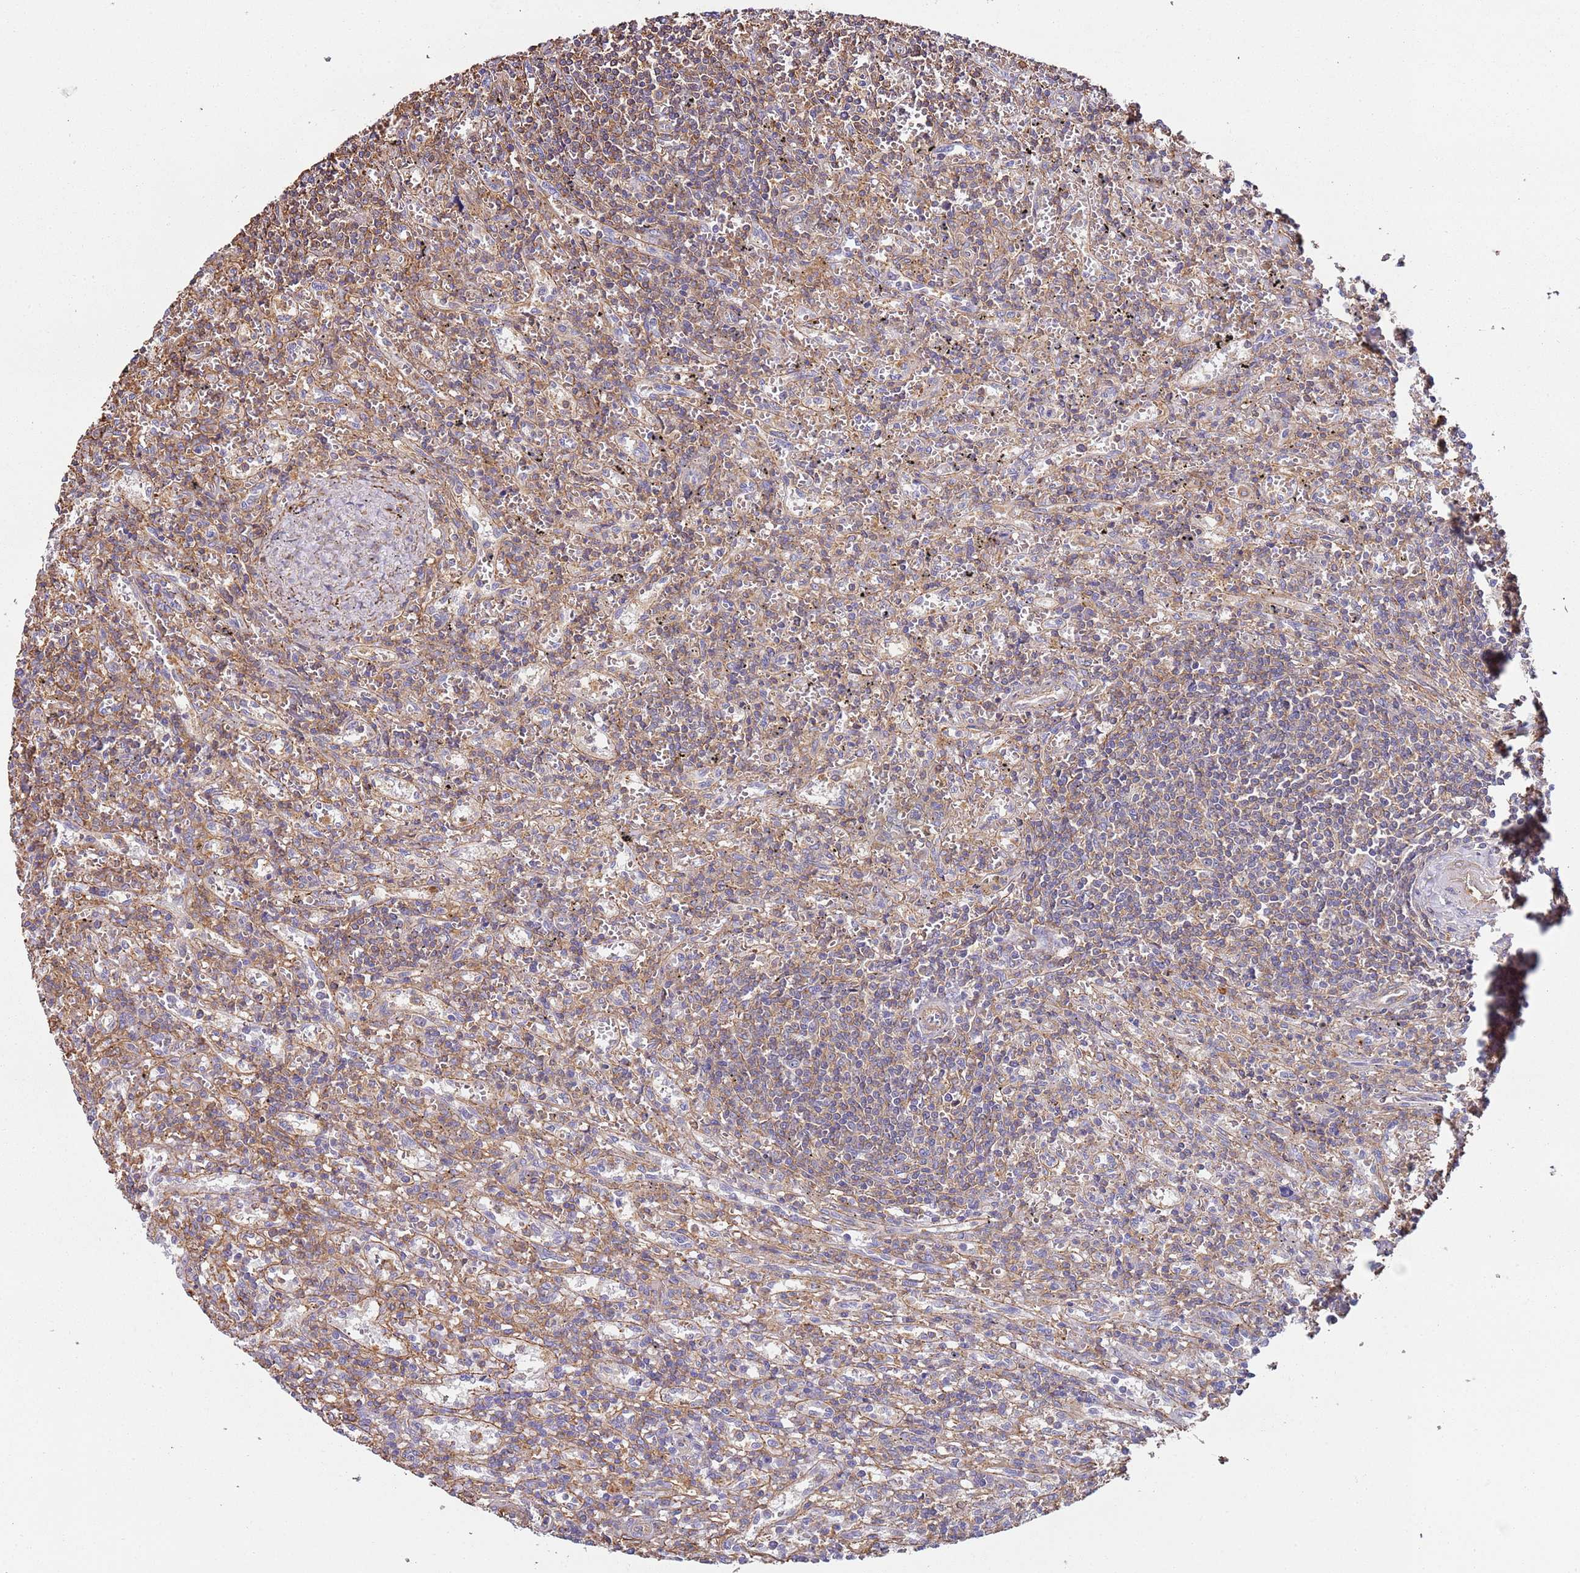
{"staining": {"intensity": "weak", "quantity": "25%-75%", "location": "cytoplasmic/membranous"}, "tissue": "lymphoma", "cell_type": "Tumor cells", "image_type": "cancer", "snomed": [{"axis": "morphology", "description": "Malignant lymphoma, non-Hodgkin's type, Low grade"}, {"axis": "topography", "description": "Spleen"}], "caption": "A brown stain labels weak cytoplasmic/membranous positivity of a protein in human lymphoma tumor cells.", "gene": "CYP2U1", "patient": {"sex": "male", "age": 76}}